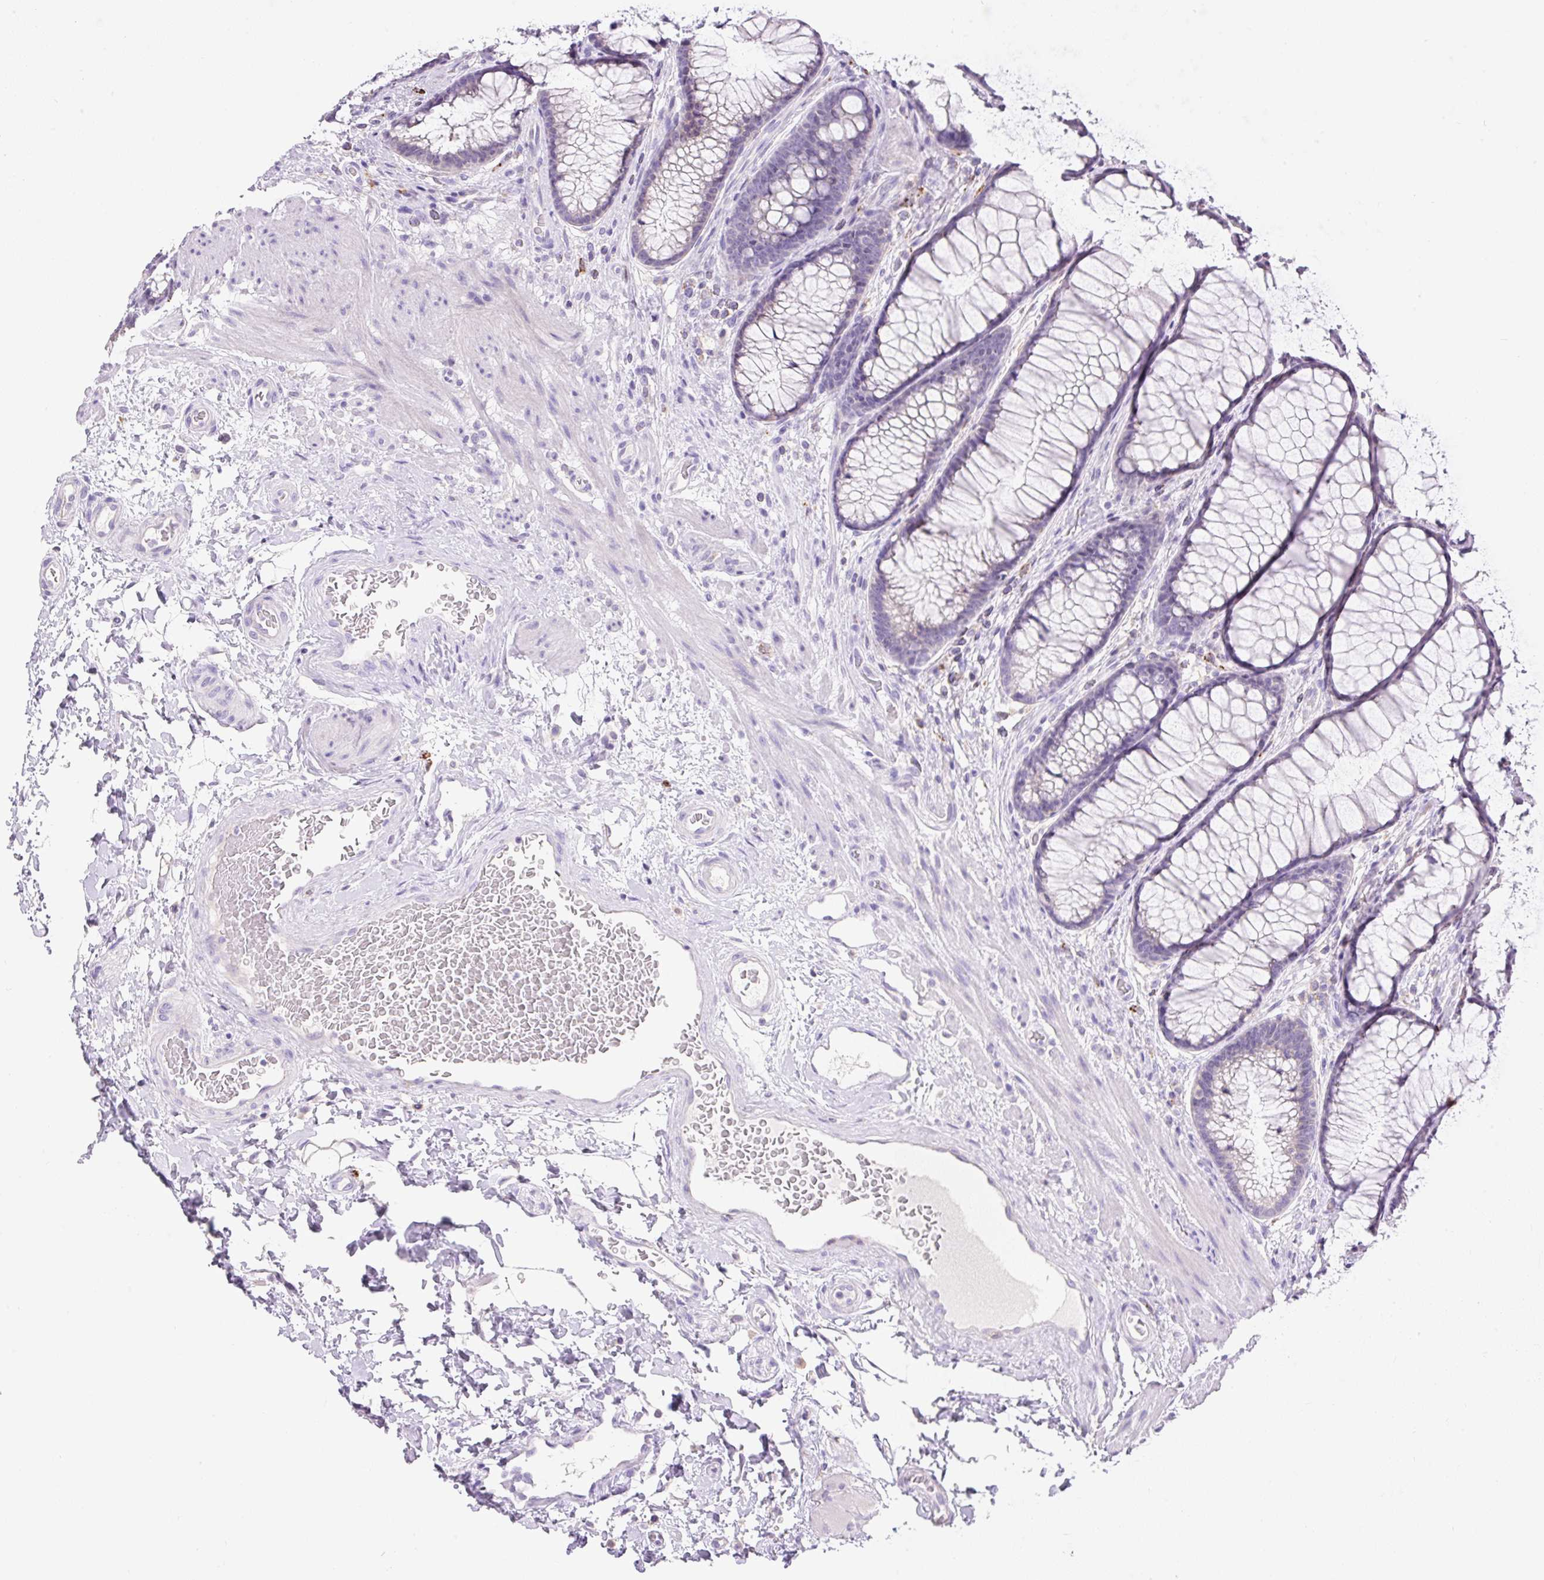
{"staining": {"intensity": "negative", "quantity": "none", "location": "none"}, "tissue": "colon", "cell_type": "Endothelial cells", "image_type": "normal", "snomed": [{"axis": "morphology", "description": "Normal tissue, NOS"}, {"axis": "topography", "description": "Colon"}], "caption": "Immunohistochemical staining of normal colon displays no significant positivity in endothelial cells.", "gene": "TDRD15", "patient": {"sex": "female", "age": 82}}